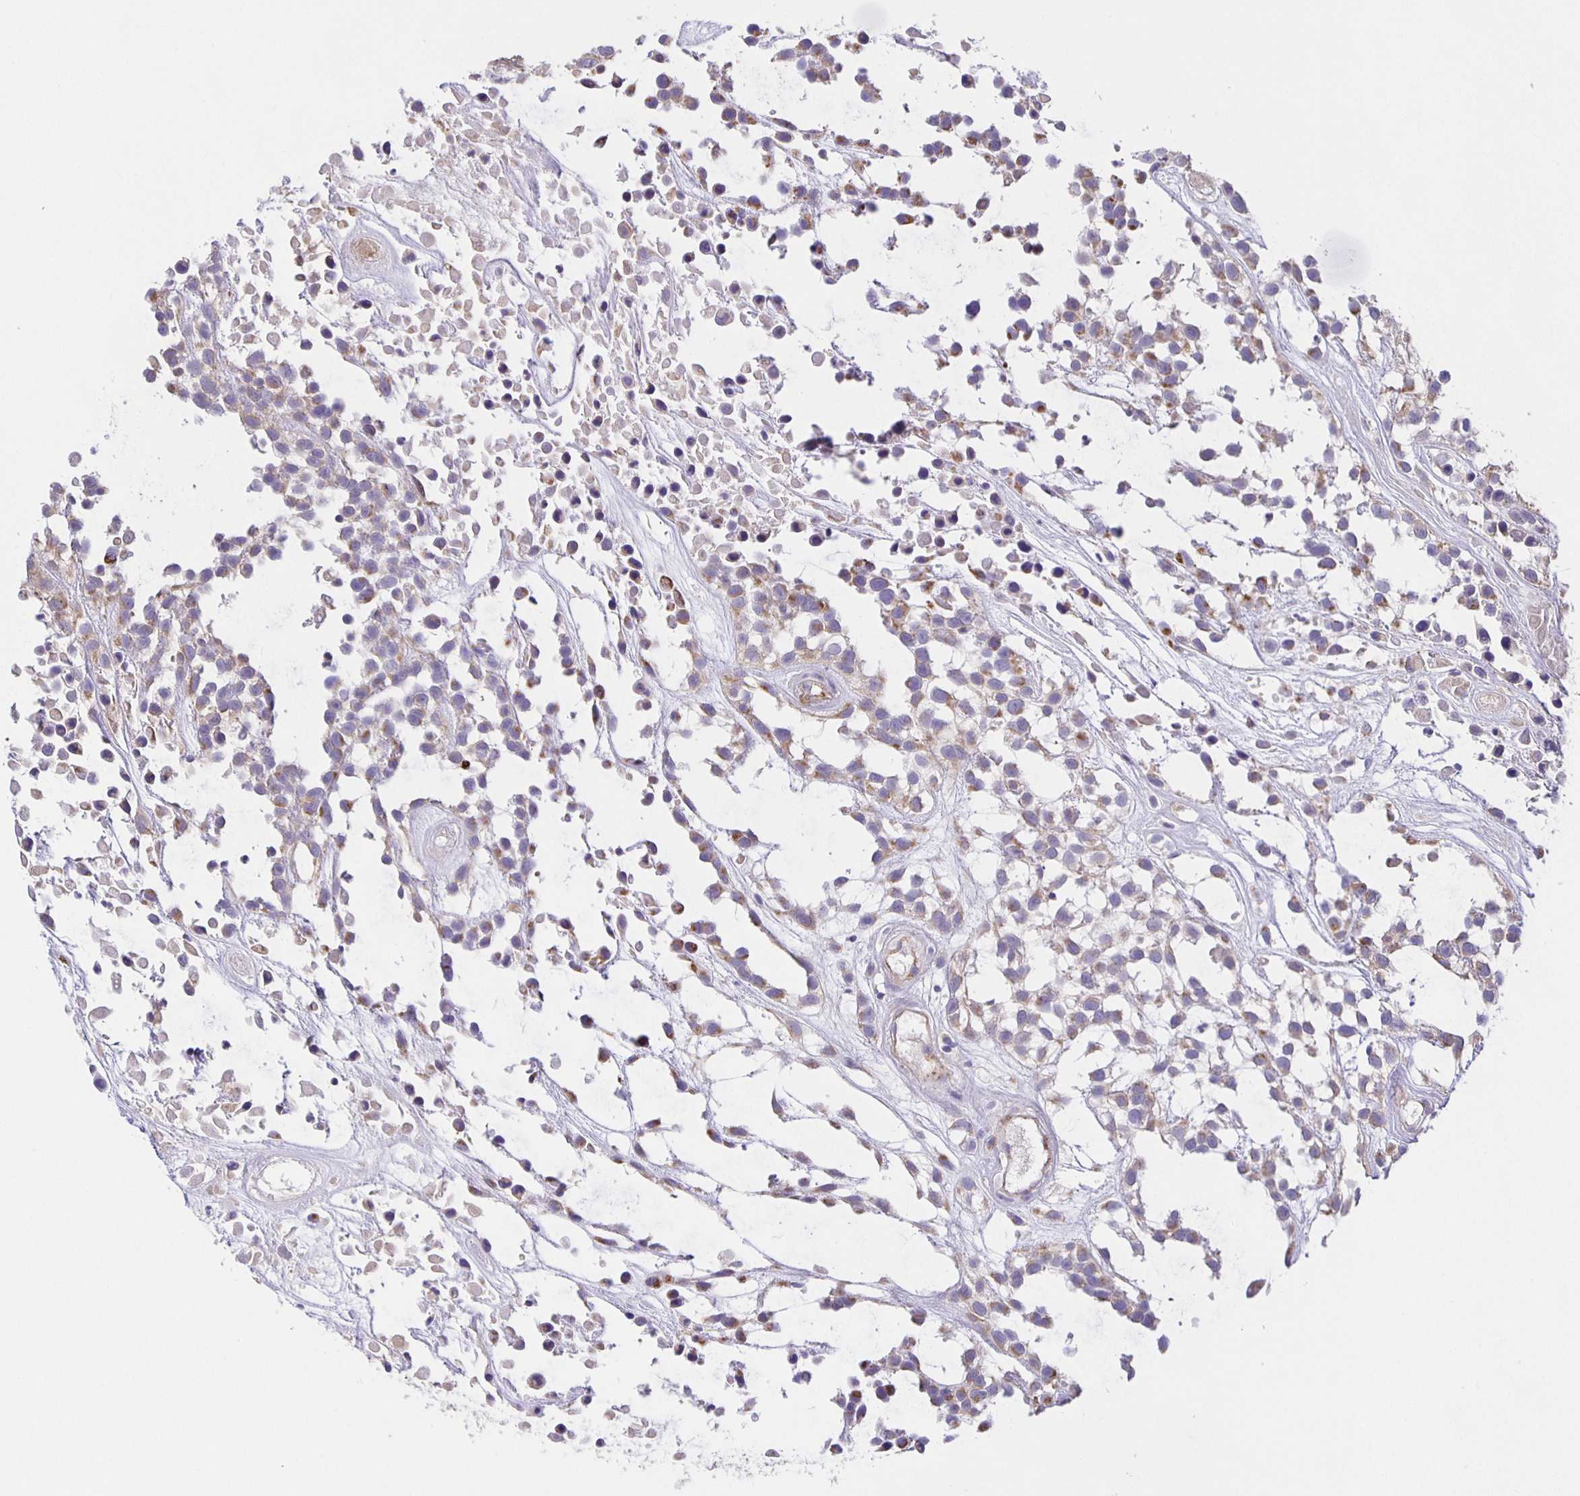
{"staining": {"intensity": "weak", "quantity": "25%-75%", "location": "cytoplasmic/membranous"}, "tissue": "urothelial cancer", "cell_type": "Tumor cells", "image_type": "cancer", "snomed": [{"axis": "morphology", "description": "Urothelial carcinoma, High grade"}, {"axis": "topography", "description": "Urinary bladder"}], "caption": "The immunohistochemical stain highlights weak cytoplasmic/membranous expression in tumor cells of urothelial cancer tissue.", "gene": "JMJD4", "patient": {"sex": "male", "age": 56}}